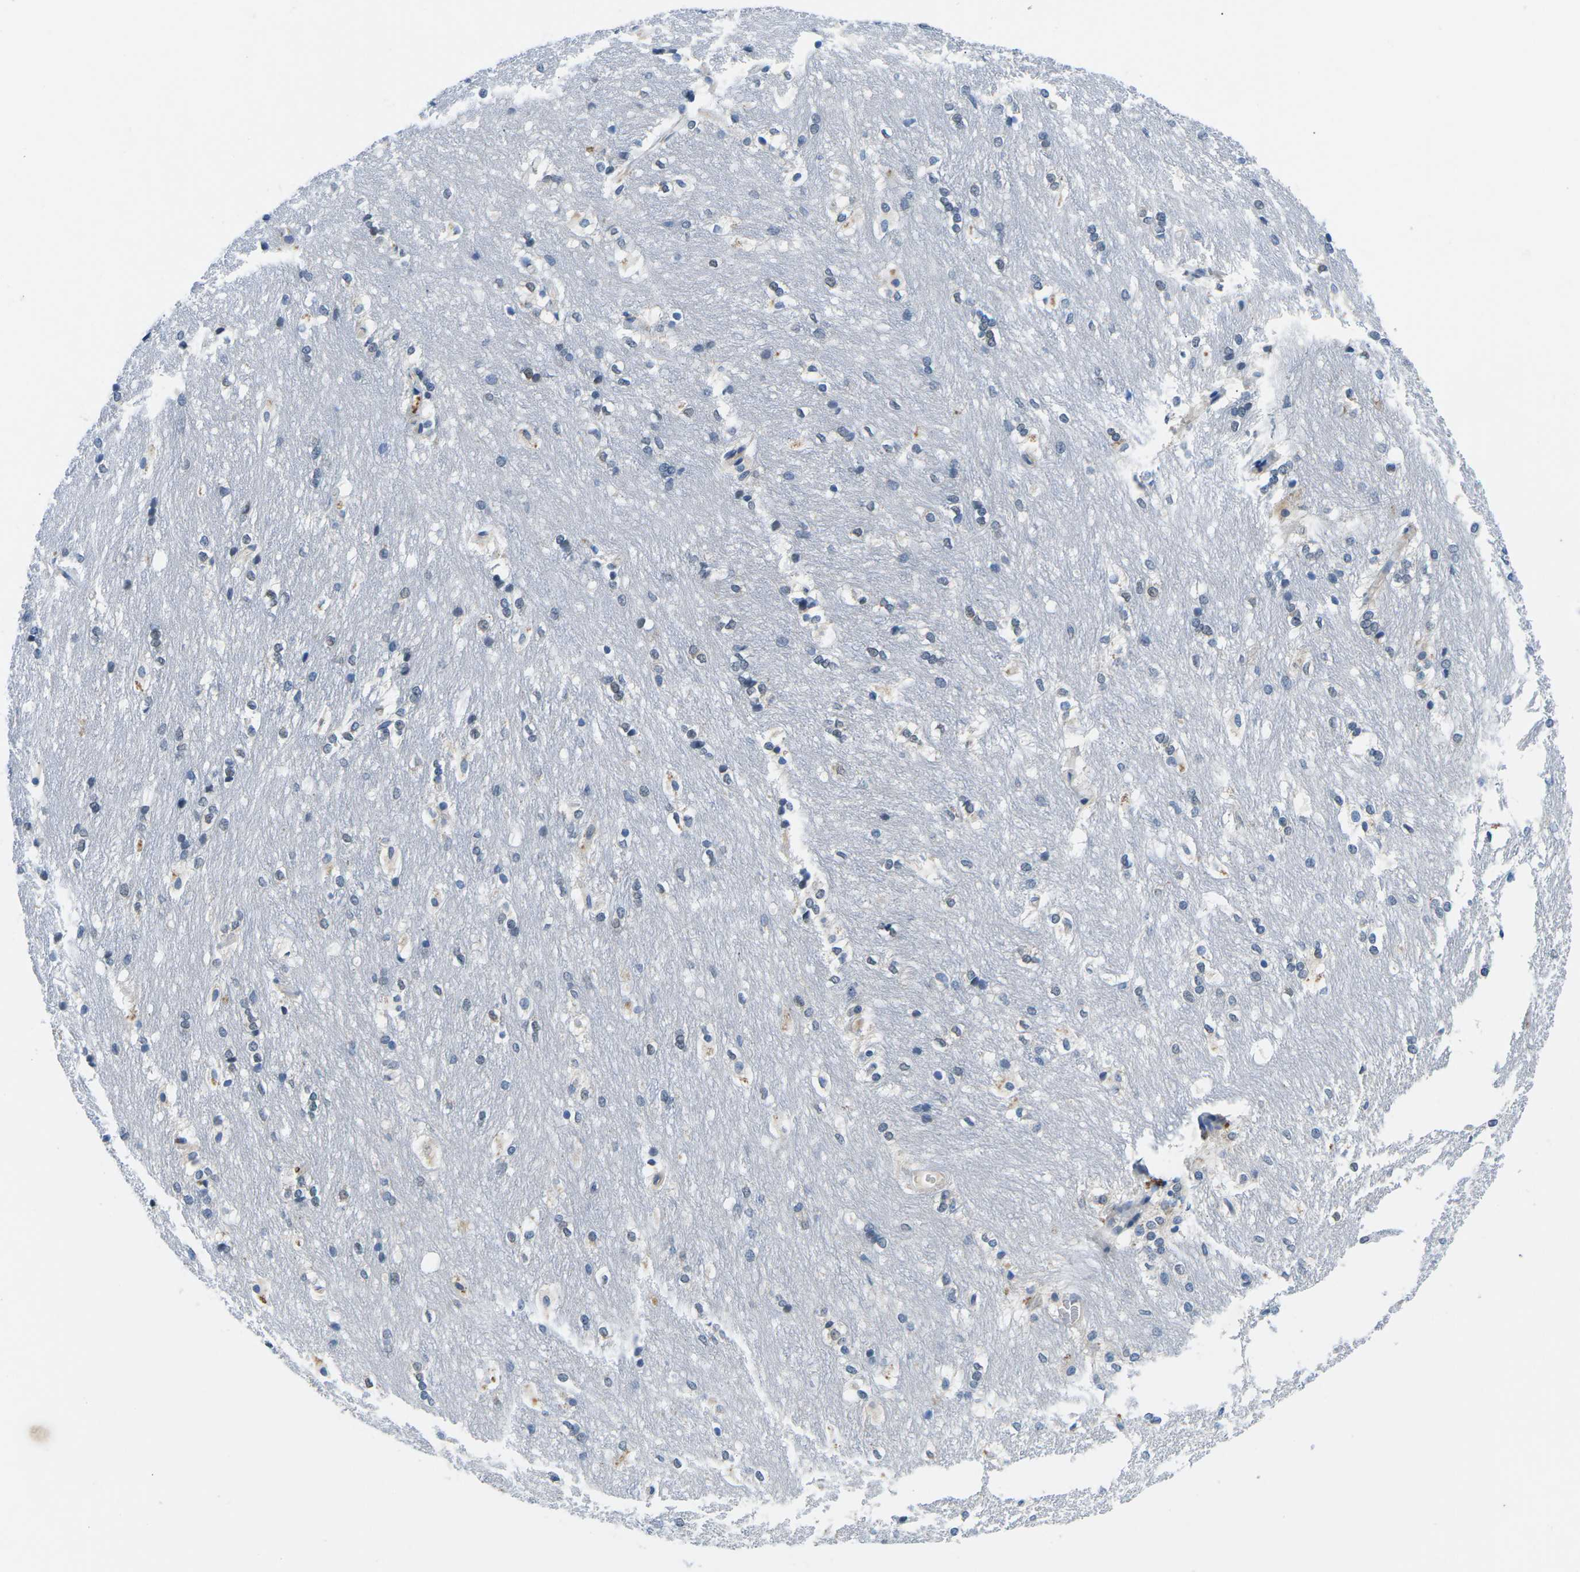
{"staining": {"intensity": "negative", "quantity": "none", "location": "none"}, "tissue": "caudate", "cell_type": "Glial cells", "image_type": "normal", "snomed": [{"axis": "morphology", "description": "Normal tissue, NOS"}, {"axis": "topography", "description": "Lateral ventricle wall"}], "caption": "DAB immunohistochemical staining of benign human caudate reveals no significant positivity in glial cells. Brightfield microscopy of immunohistochemistry stained with DAB (3,3'-diaminobenzidine) (brown) and hematoxylin (blue), captured at high magnification.", "gene": "TM6SF1", "patient": {"sex": "female", "age": 19}}